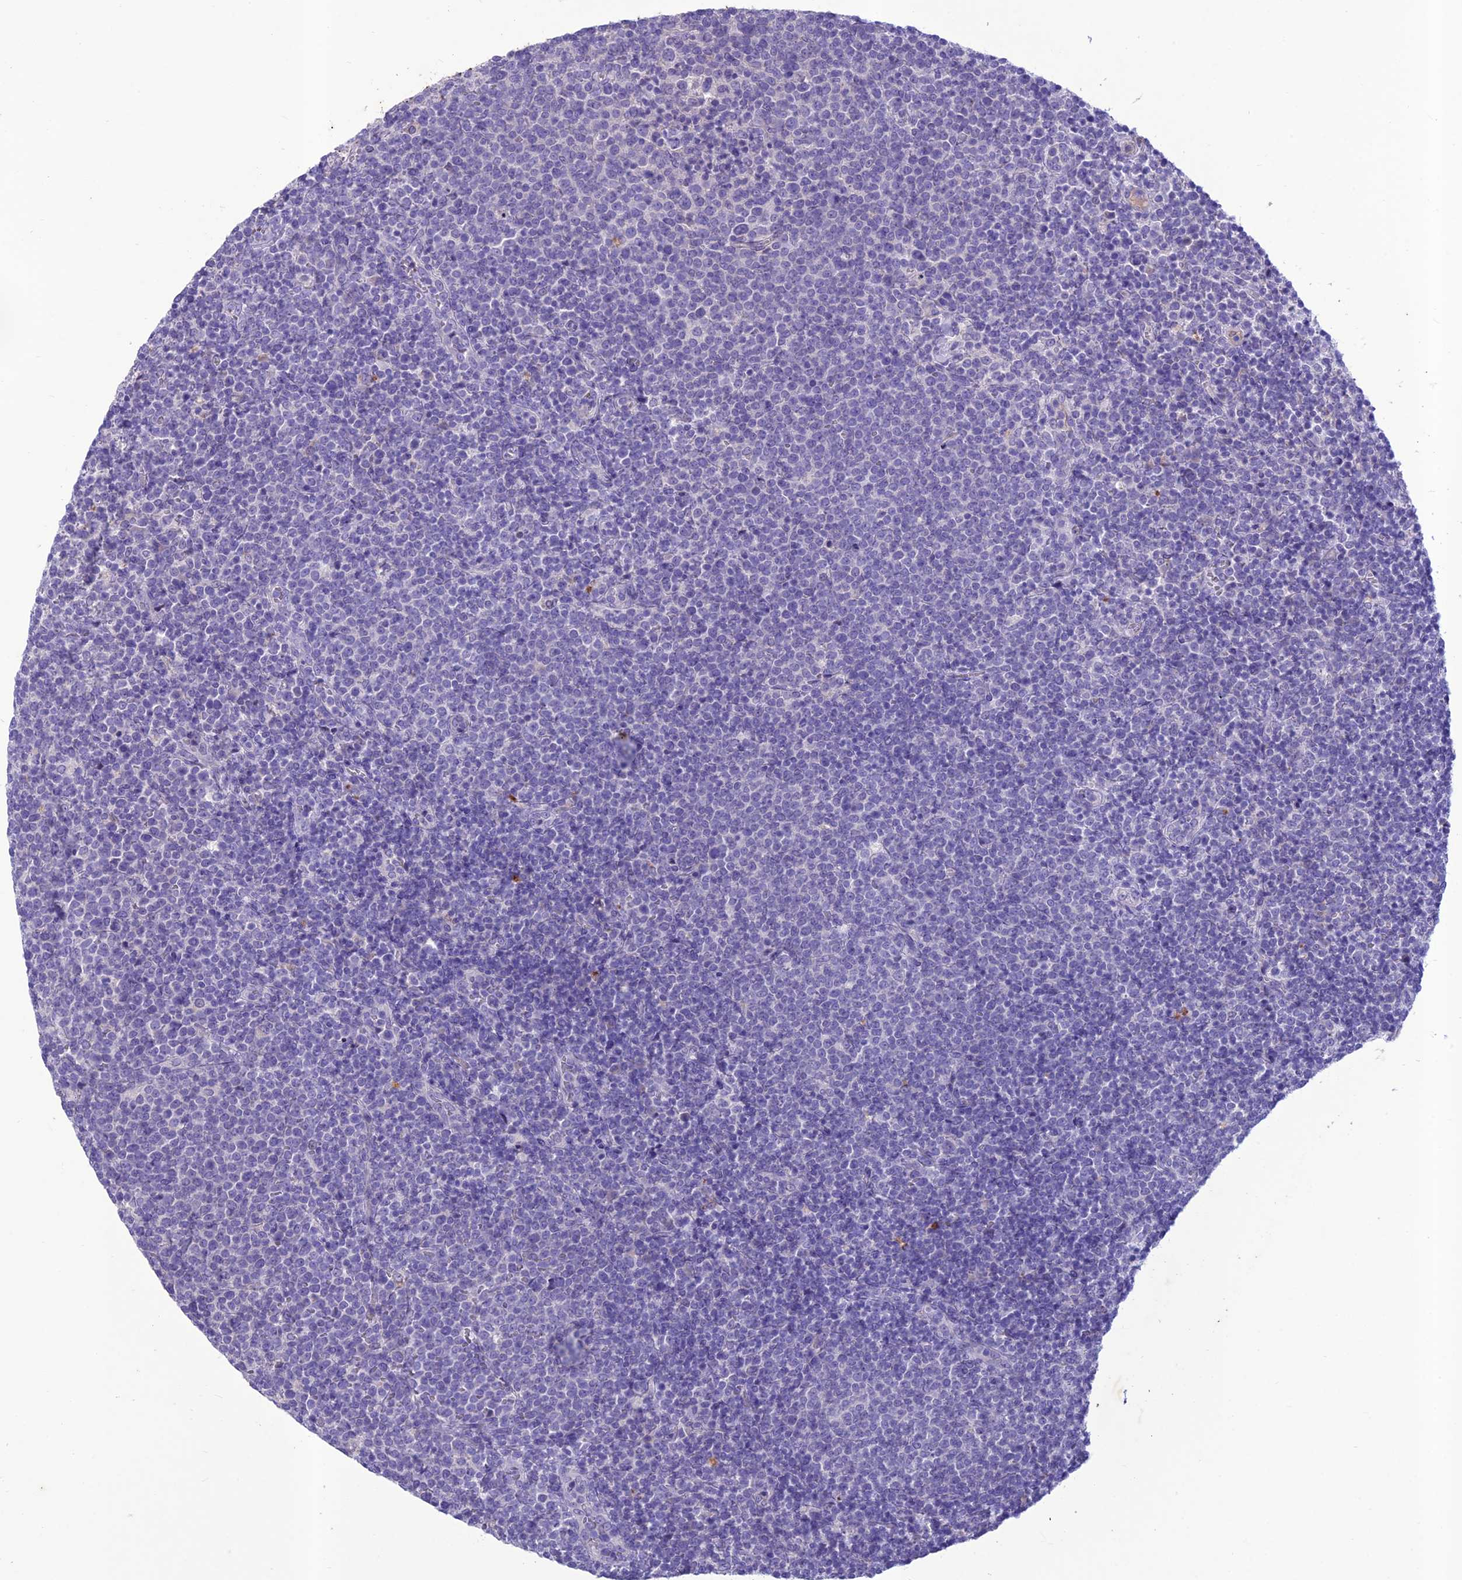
{"staining": {"intensity": "negative", "quantity": "none", "location": "none"}, "tissue": "lymphoma", "cell_type": "Tumor cells", "image_type": "cancer", "snomed": [{"axis": "morphology", "description": "Malignant lymphoma, non-Hodgkin's type, High grade"}, {"axis": "topography", "description": "Lymph node"}], "caption": "Photomicrograph shows no protein positivity in tumor cells of lymphoma tissue.", "gene": "IFT172", "patient": {"sex": "male", "age": 61}}